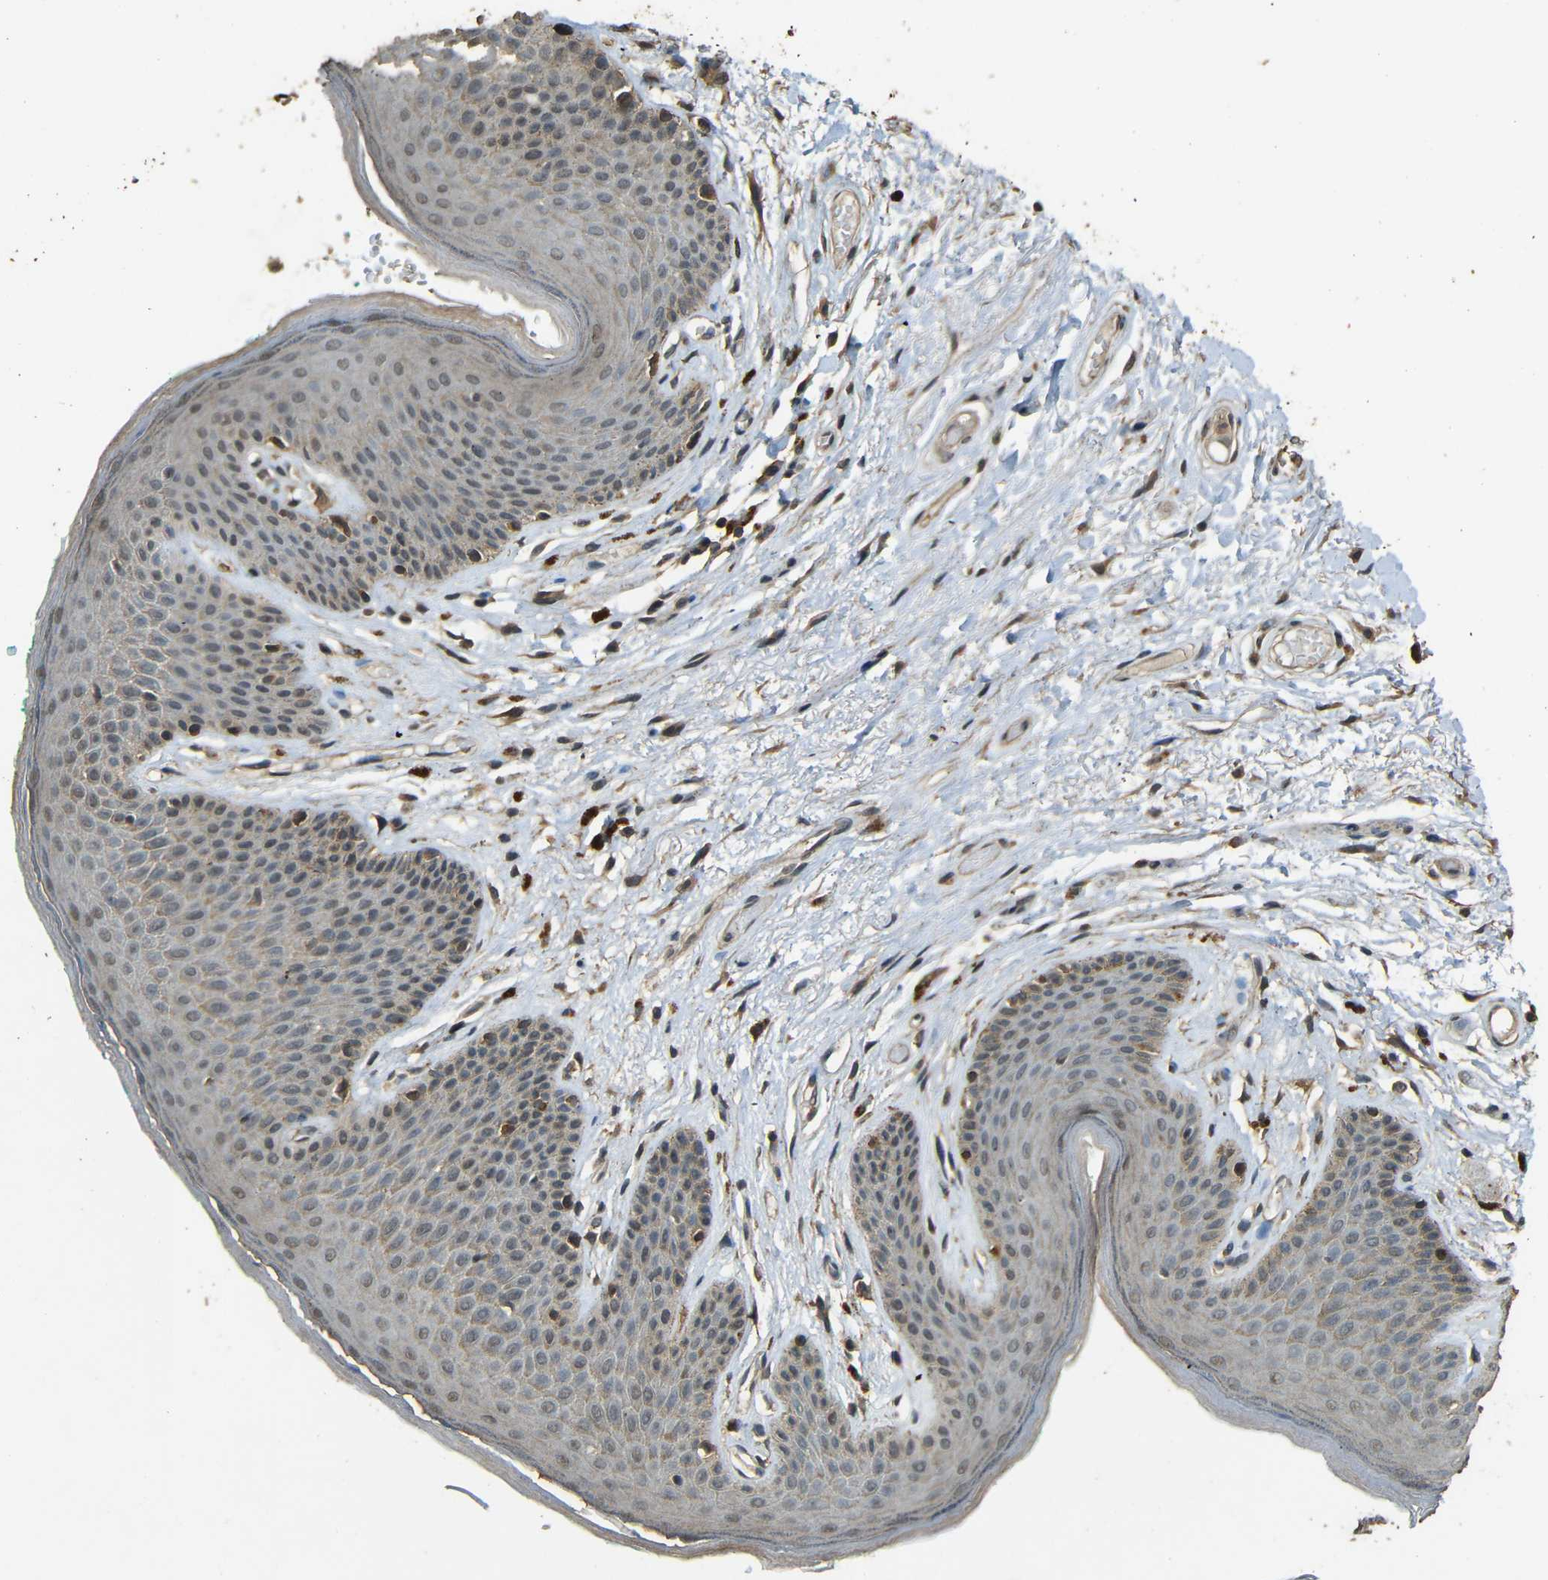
{"staining": {"intensity": "moderate", "quantity": "<25%", "location": "cytoplasmic/membranous,nuclear"}, "tissue": "skin", "cell_type": "Epidermal cells", "image_type": "normal", "snomed": [{"axis": "morphology", "description": "Normal tissue, NOS"}, {"axis": "topography", "description": "Anal"}], "caption": "IHC micrograph of unremarkable skin: skin stained using immunohistochemistry displays low levels of moderate protein expression localized specifically in the cytoplasmic/membranous,nuclear of epidermal cells, appearing as a cytoplasmic/membranous,nuclear brown color.", "gene": "PDE5A", "patient": {"sex": "male", "age": 74}}